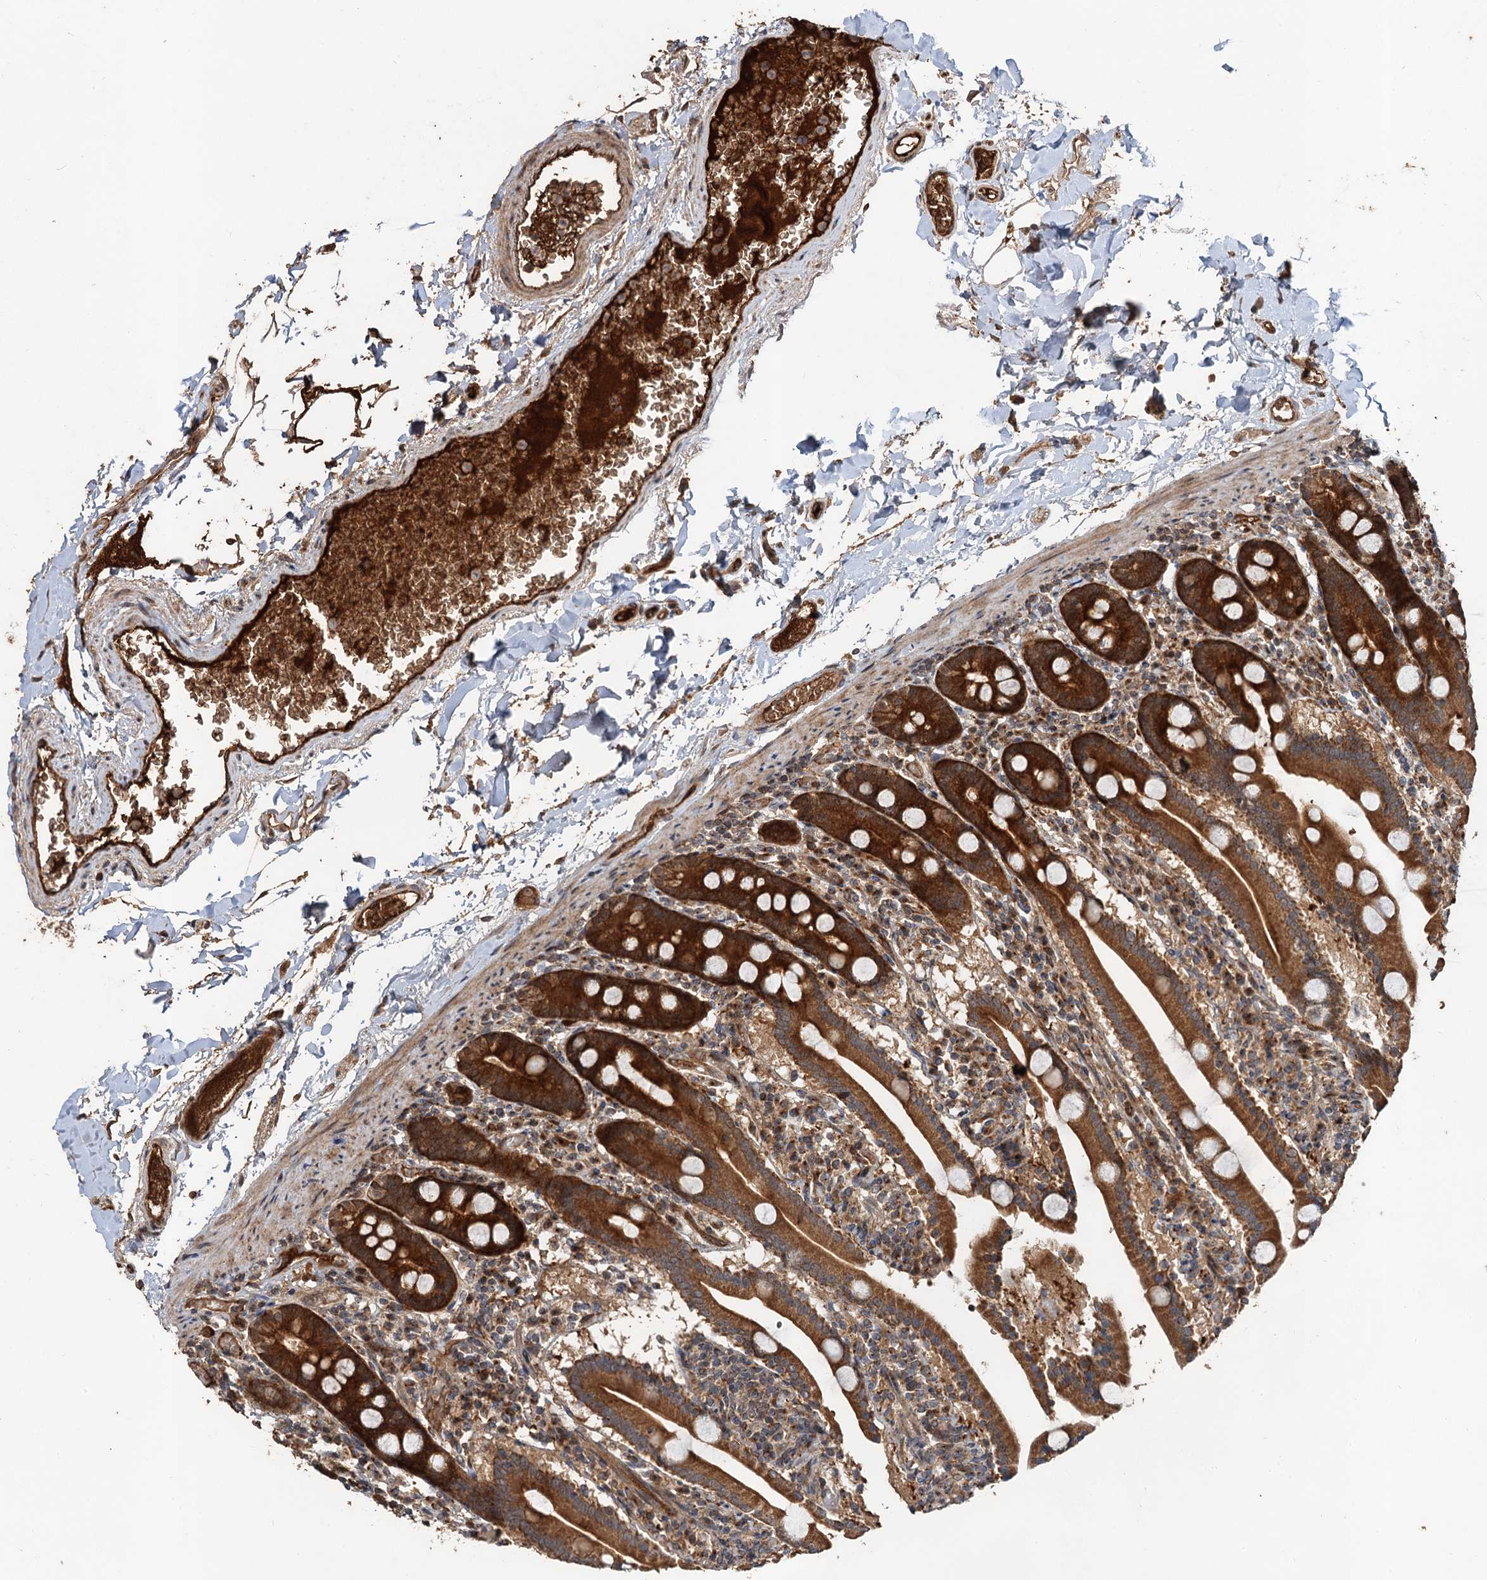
{"staining": {"intensity": "strong", "quantity": ">75%", "location": "cytoplasmic/membranous"}, "tissue": "duodenum", "cell_type": "Glandular cells", "image_type": "normal", "snomed": [{"axis": "morphology", "description": "Normal tissue, NOS"}, {"axis": "topography", "description": "Duodenum"}], "caption": "Immunohistochemistry image of unremarkable duodenum: human duodenum stained using immunohistochemistry shows high levels of strong protein expression localized specifically in the cytoplasmic/membranous of glandular cells, appearing as a cytoplasmic/membranous brown color.", "gene": "DEXI", "patient": {"sex": "male", "age": 55}}